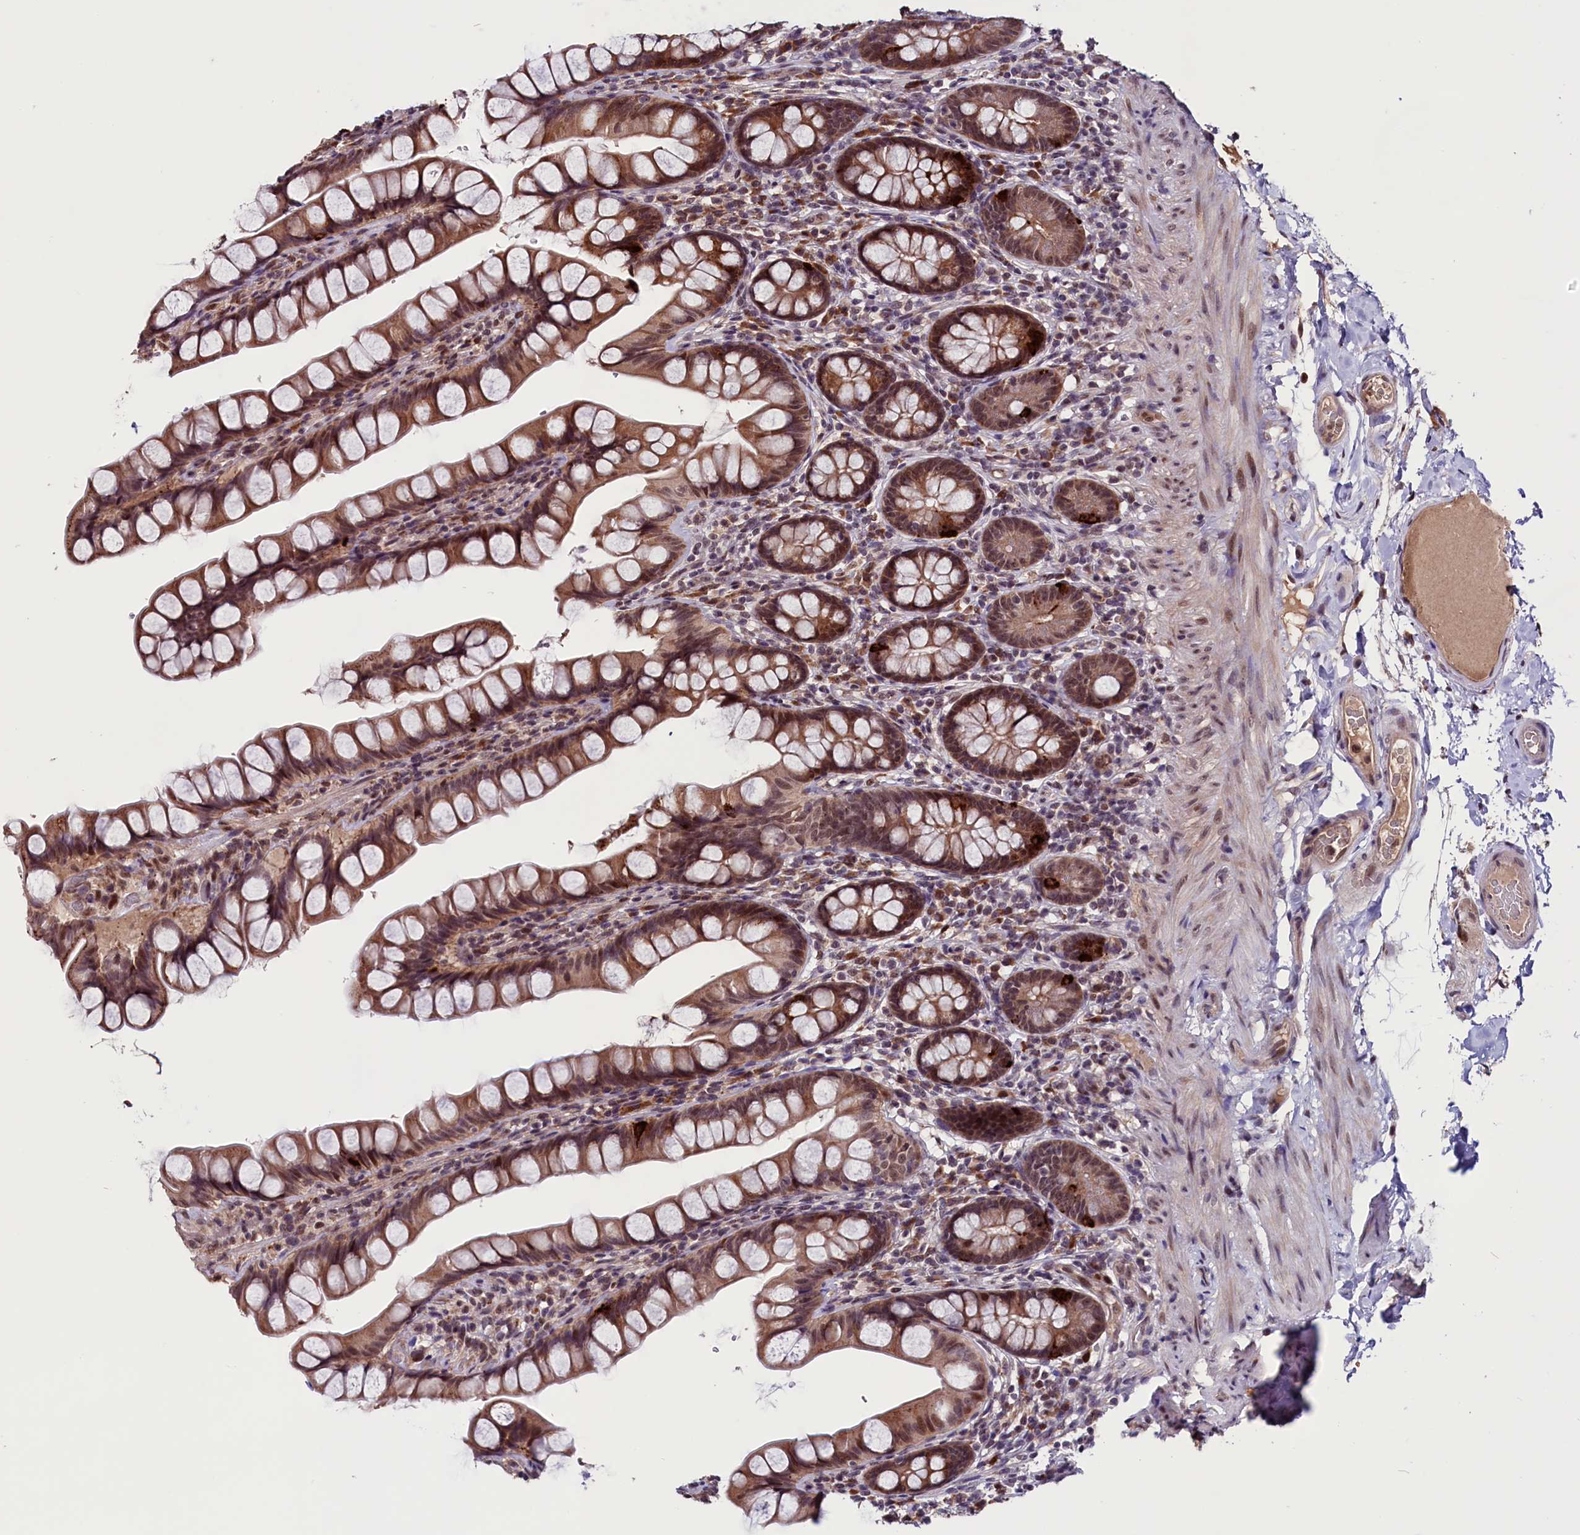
{"staining": {"intensity": "moderate", "quantity": ">75%", "location": "cytoplasmic/membranous,nuclear"}, "tissue": "small intestine", "cell_type": "Glandular cells", "image_type": "normal", "snomed": [{"axis": "morphology", "description": "Normal tissue, NOS"}, {"axis": "topography", "description": "Small intestine"}], "caption": "The photomicrograph shows immunohistochemical staining of benign small intestine. There is moderate cytoplasmic/membranous,nuclear positivity is identified in approximately >75% of glandular cells. The protein of interest is shown in brown color, while the nuclei are stained blue.", "gene": "RNMT", "patient": {"sex": "male", "age": 70}}